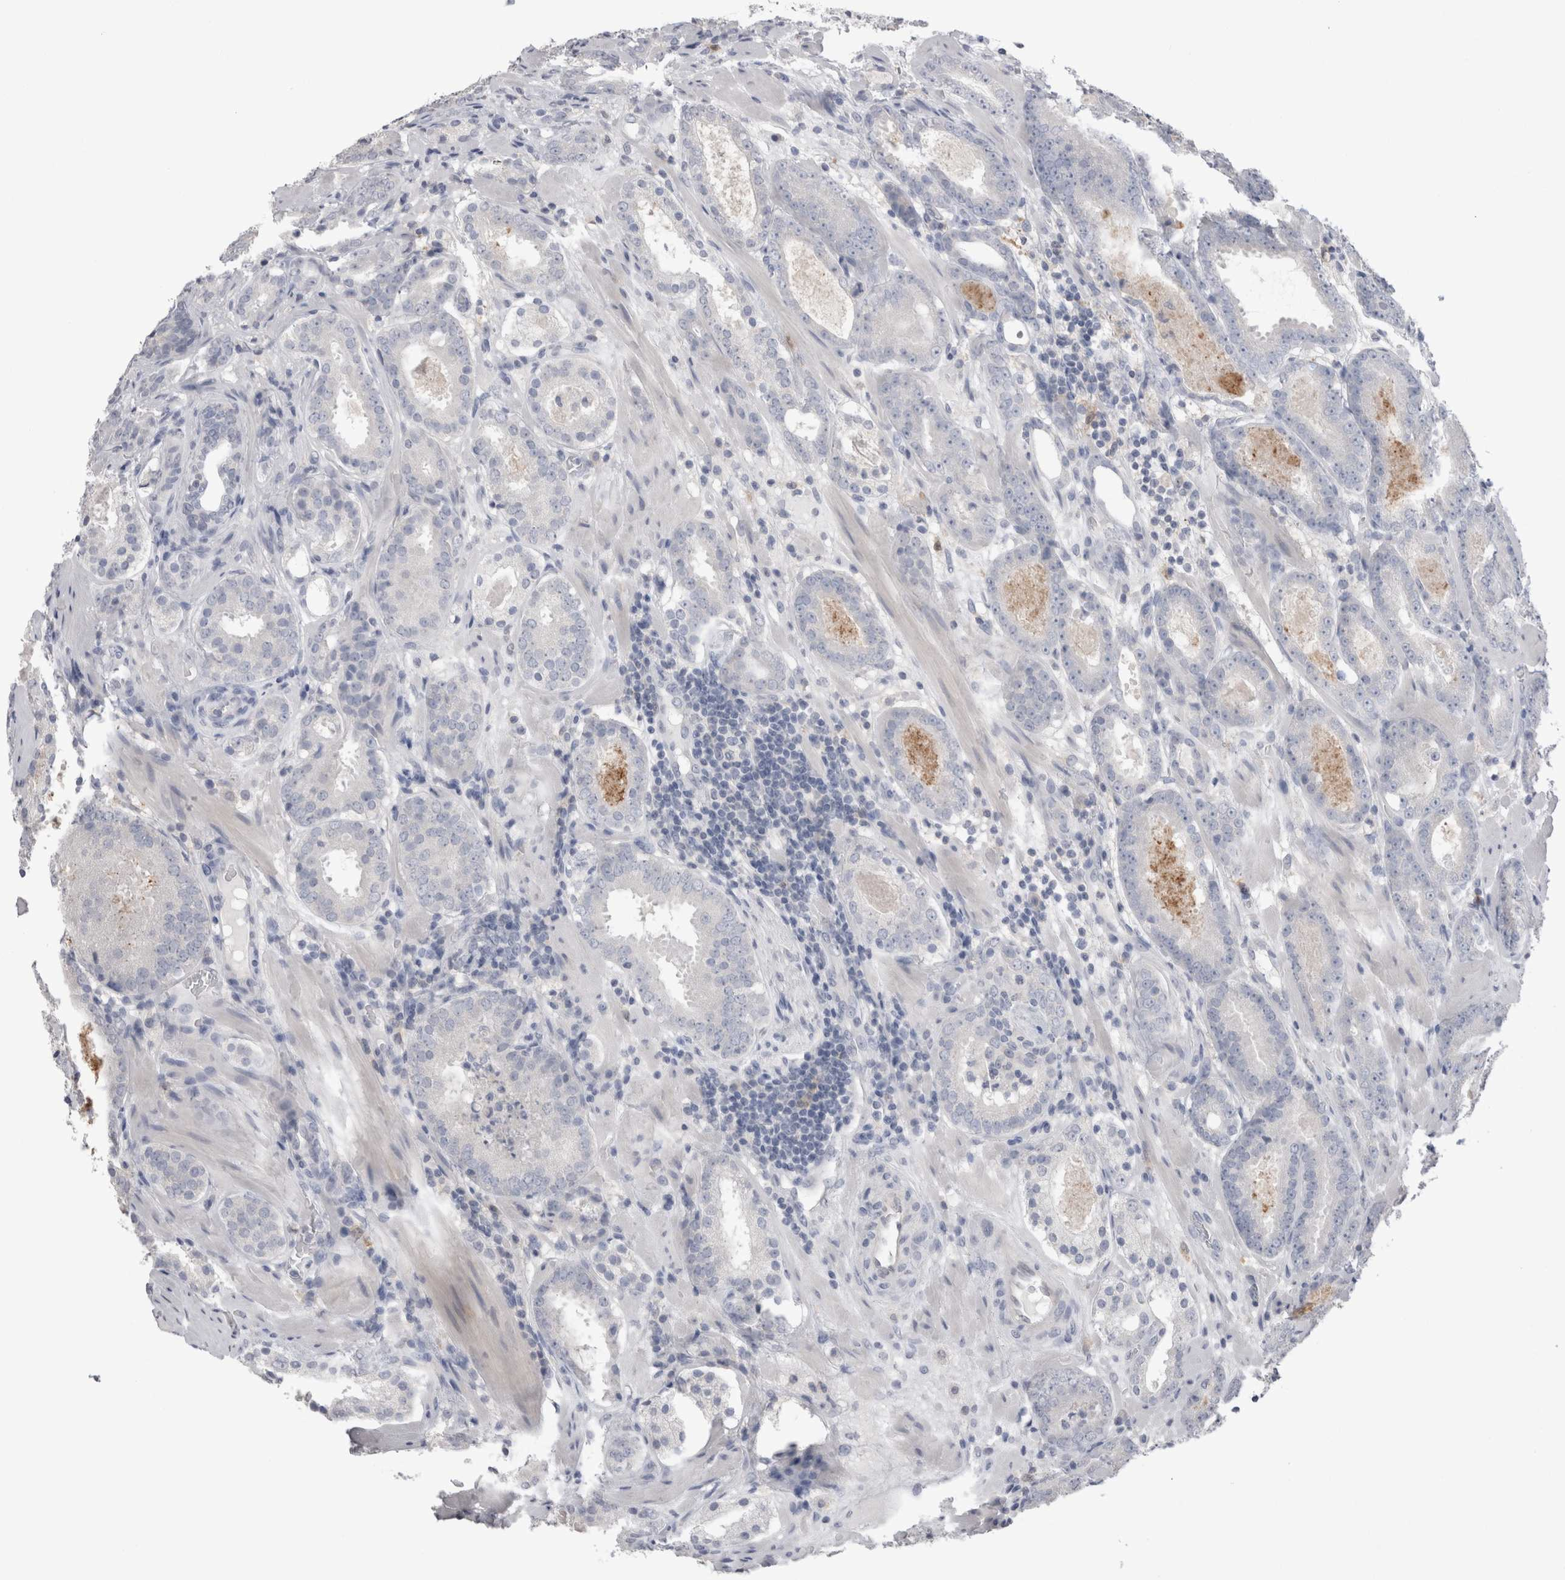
{"staining": {"intensity": "negative", "quantity": "none", "location": "none"}, "tissue": "prostate cancer", "cell_type": "Tumor cells", "image_type": "cancer", "snomed": [{"axis": "morphology", "description": "Adenocarcinoma, Low grade"}, {"axis": "topography", "description": "Prostate"}], "caption": "The photomicrograph displays no significant expression in tumor cells of prostate adenocarcinoma (low-grade).", "gene": "SUCNR1", "patient": {"sex": "male", "age": 69}}